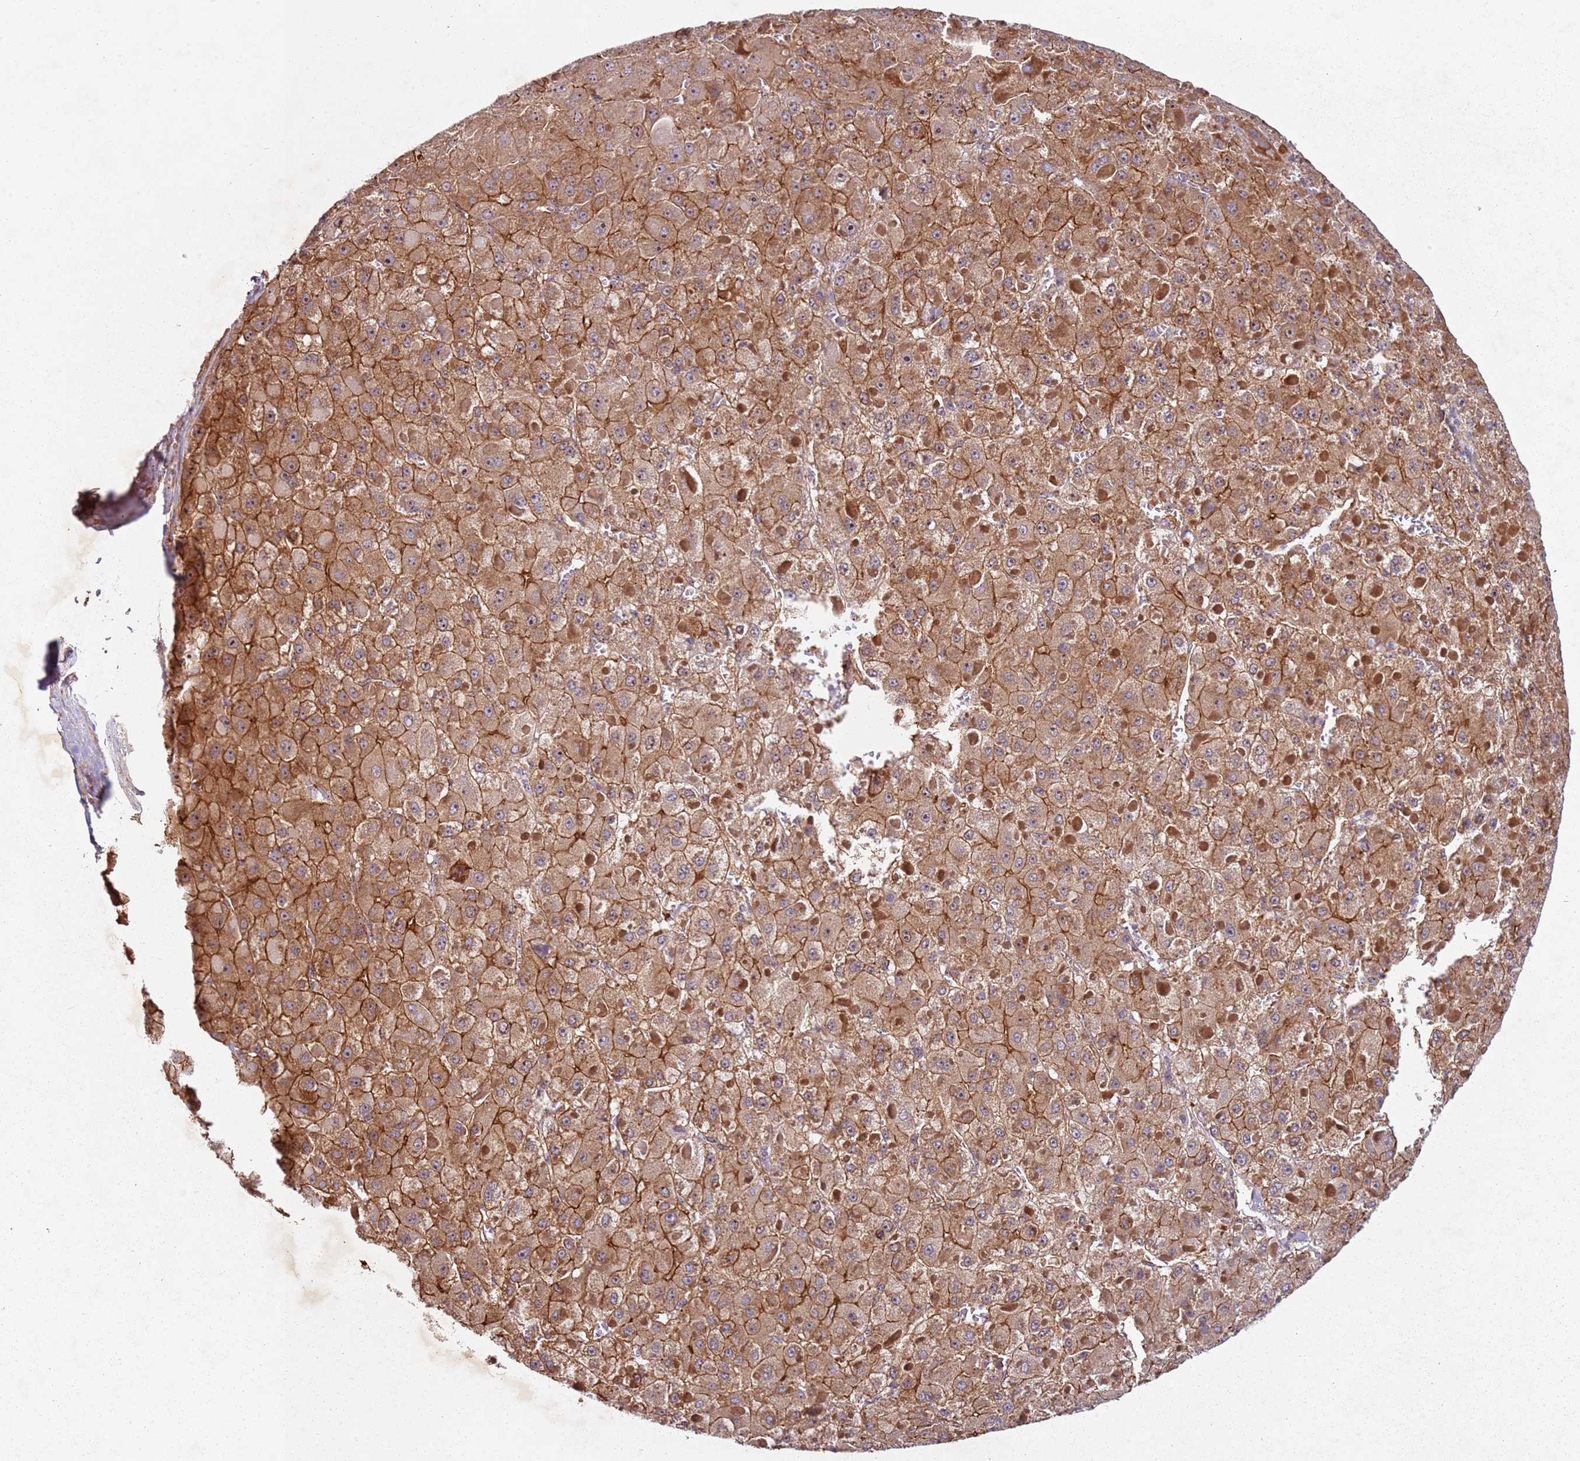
{"staining": {"intensity": "moderate", "quantity": ">75%", "location": "cytoplasmic/membranous"}, "tissue": "liver cancer", "cell_type": "Tumor cells", "image_type": "cancer", "snomed": [{"axis": "morphology", "description": "Carcinoma, Hepatocellular, NOS"}, {"axis": "topography", "description": "Liver"}], "caption": "About >75% of tumor cells in liver hepatocellular carcinoma demonstrate moderate cytoplasmic/membranous protein positivity as visualized by brown immunohistochemical staining.", "gene": "C2CD4B", "patient": {"sex": "female", "age": 73}}